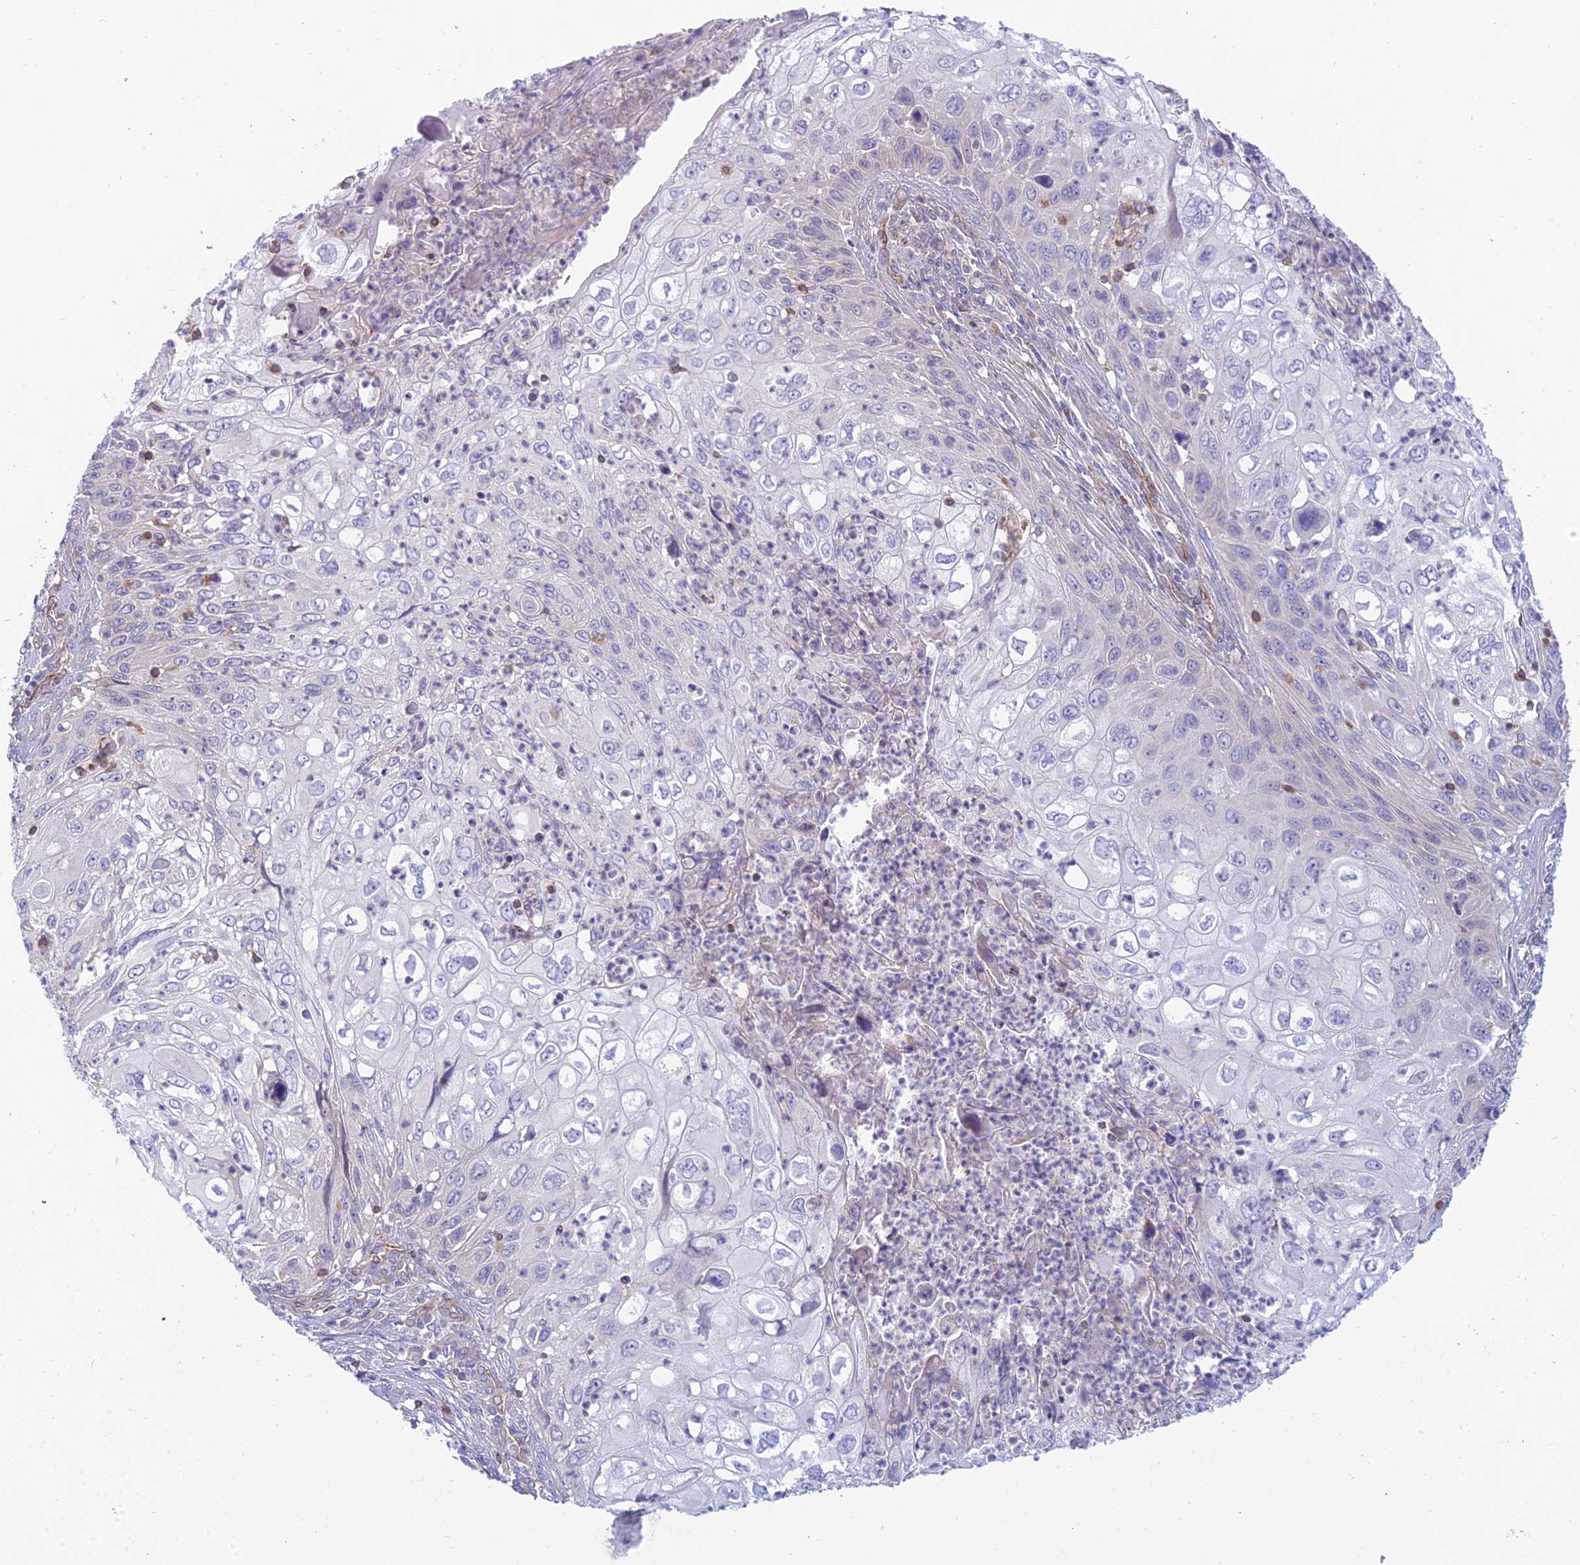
{"staining": {"intensity": "negative", "quantity": "none", "location": "none"}, "tissue": "cervical cancer", "cell_type": "Tumor cells", "image_type": "cancer", "snomed": [{"axis": "morphology", "description": "Squamous cell carcinoma, NOS"}, {"axis": "topography", "description": "Cervix"}], "caption": "The IHC photomicrograph has no significant positivity in tumor cells of cervical cancer tissue.", "gene": "DUS2", "patient": {"sex": "female", "age": 70}}